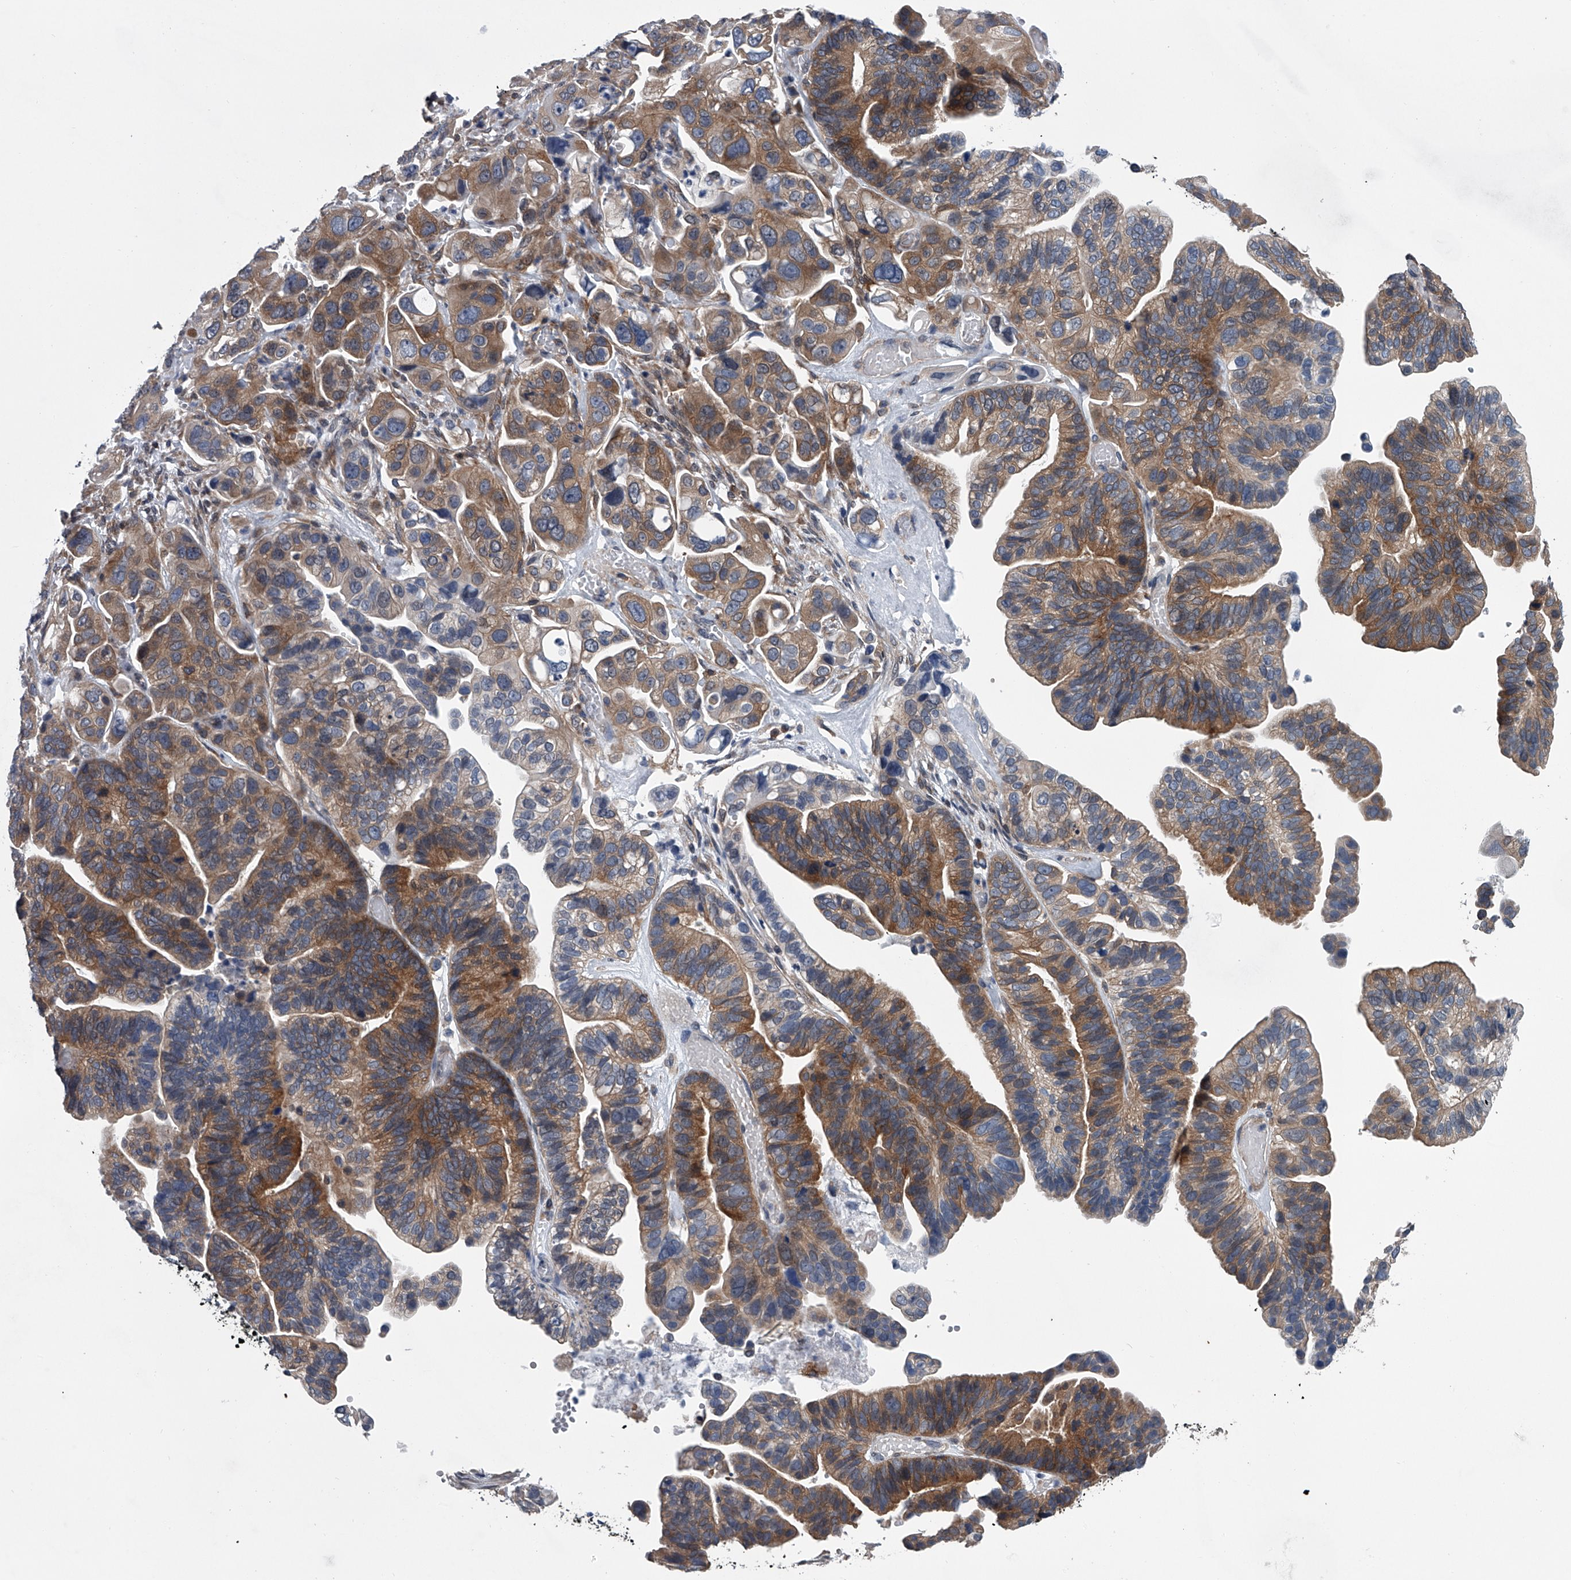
{"staining": {"intensity": "moderate", "quantity": ">75%", "location": "cytoplasmic/membranous"}, "tissue": "ovarian cancer", "cell_type": "Tumor cells", "image_type": "cancer", "snomed": [{"axis": "morphology", "description": "Cystadenocarcinoma, serous, NOS"}, {"axis": "topography", "description": "Ovary"}], "caption": "Moderate cytoplasmic/membranous expression is identified in about >75% of tumor cells in ovarian cancer (serous cystadenocarcinoma).", "gene": "PPP2R5D", "patient": {"sex": "female", "age": 56}}